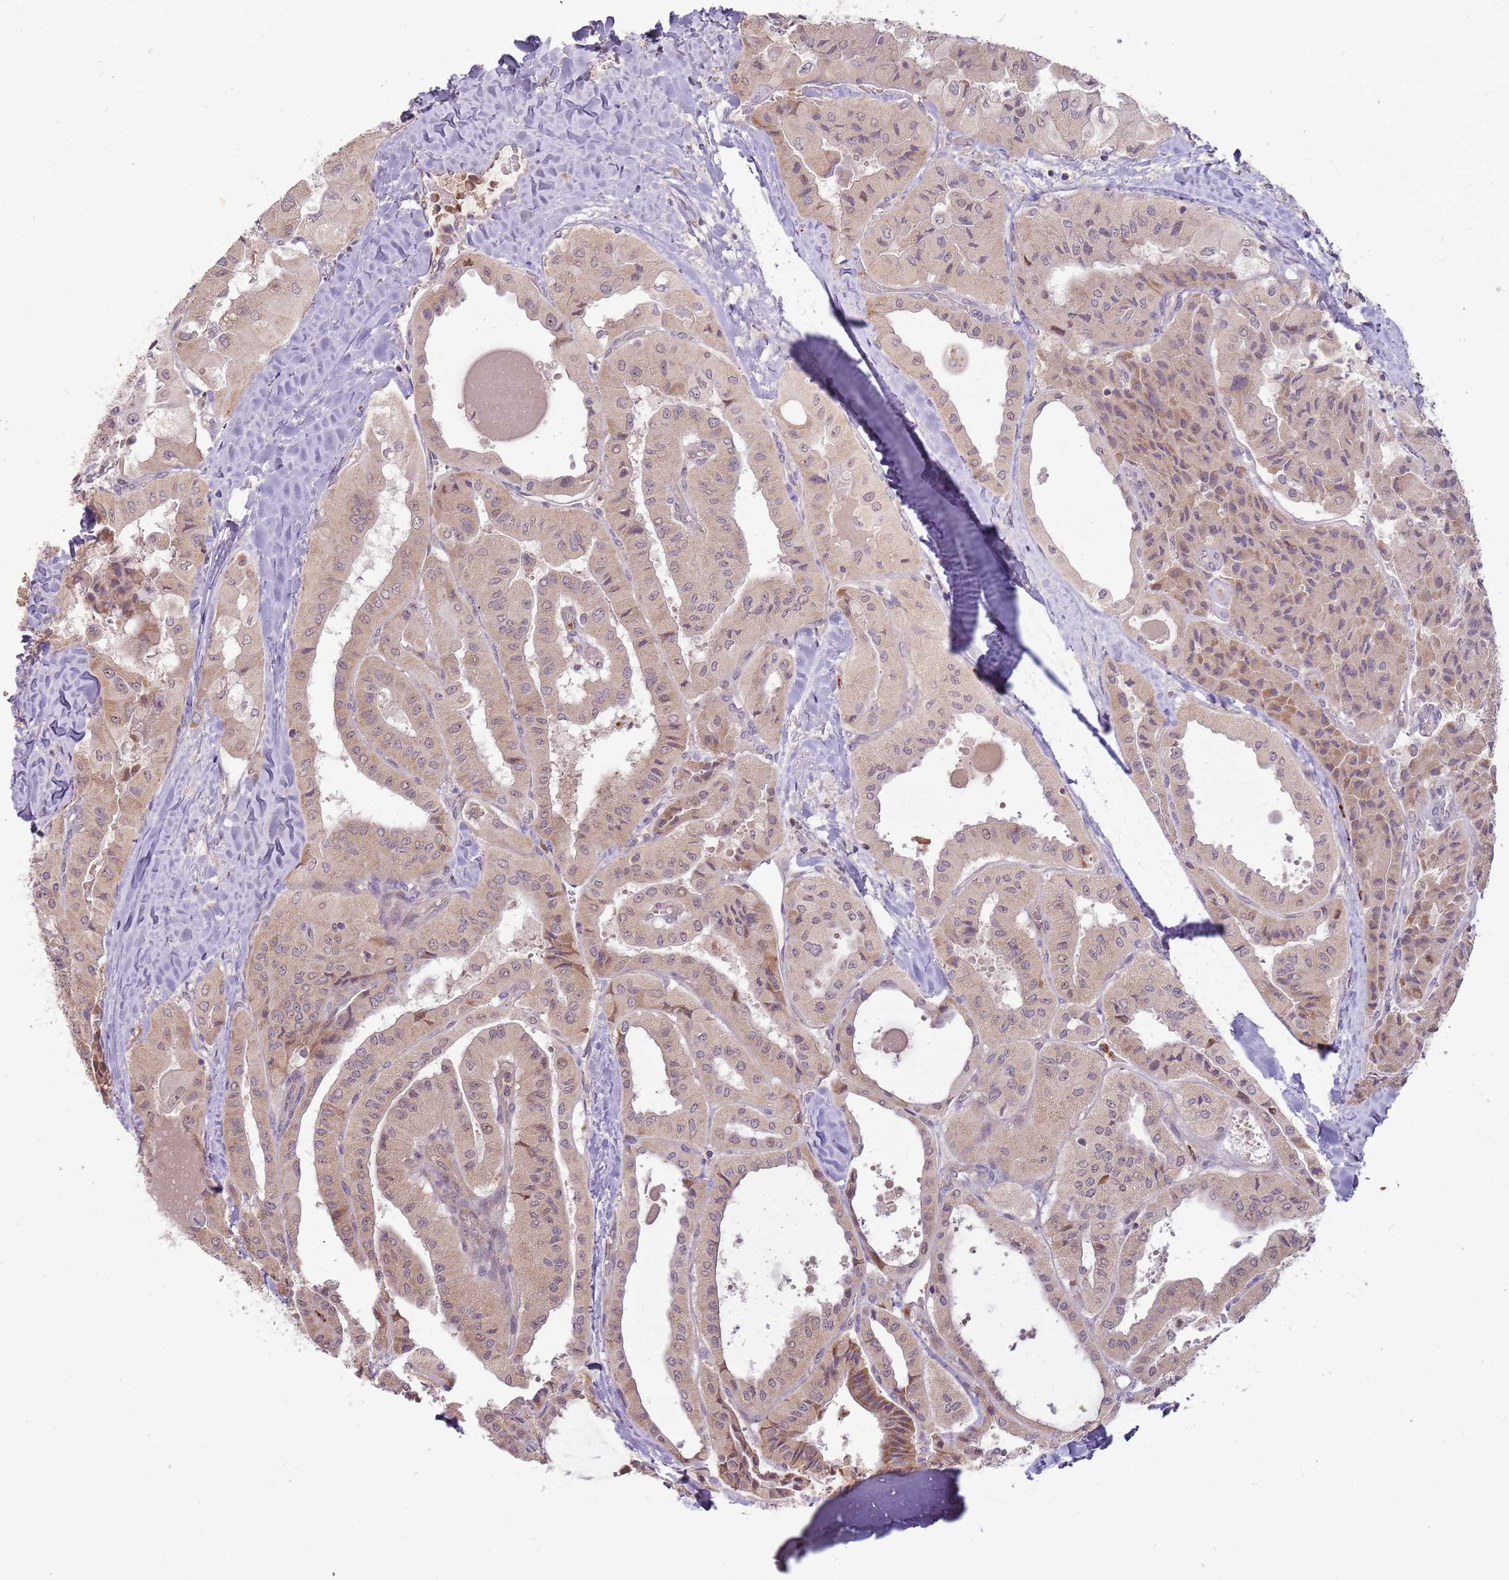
{"staining": {"intensity": "weak", "quantity": ">75%", "location": "cytoplasmic/membranous,nuclear"}, "tissue": "thyroid cancer", "cell_type": "Tumor cells", "image_type": "cancer", "snomed": [{"axis": "morphology", "description": "Normal tissue, NOS"}, {"axis": "morphology", "description": "Papillary adenocarcinoma, NOS"}, {"axis": "topography", "description": "Thyroid gland"}], "caption": "A micrograph of human thyroid cancer (papillary adenocarcinoma) stained for a protein exhibits weak cytoplasmic/membranous and nuclear brown staining in tumor cells. (Brightfield microscopy of DAB IHC at high magnification).", "gene": "NBPF6", "patient": {"sex": "female", "age": 59}}